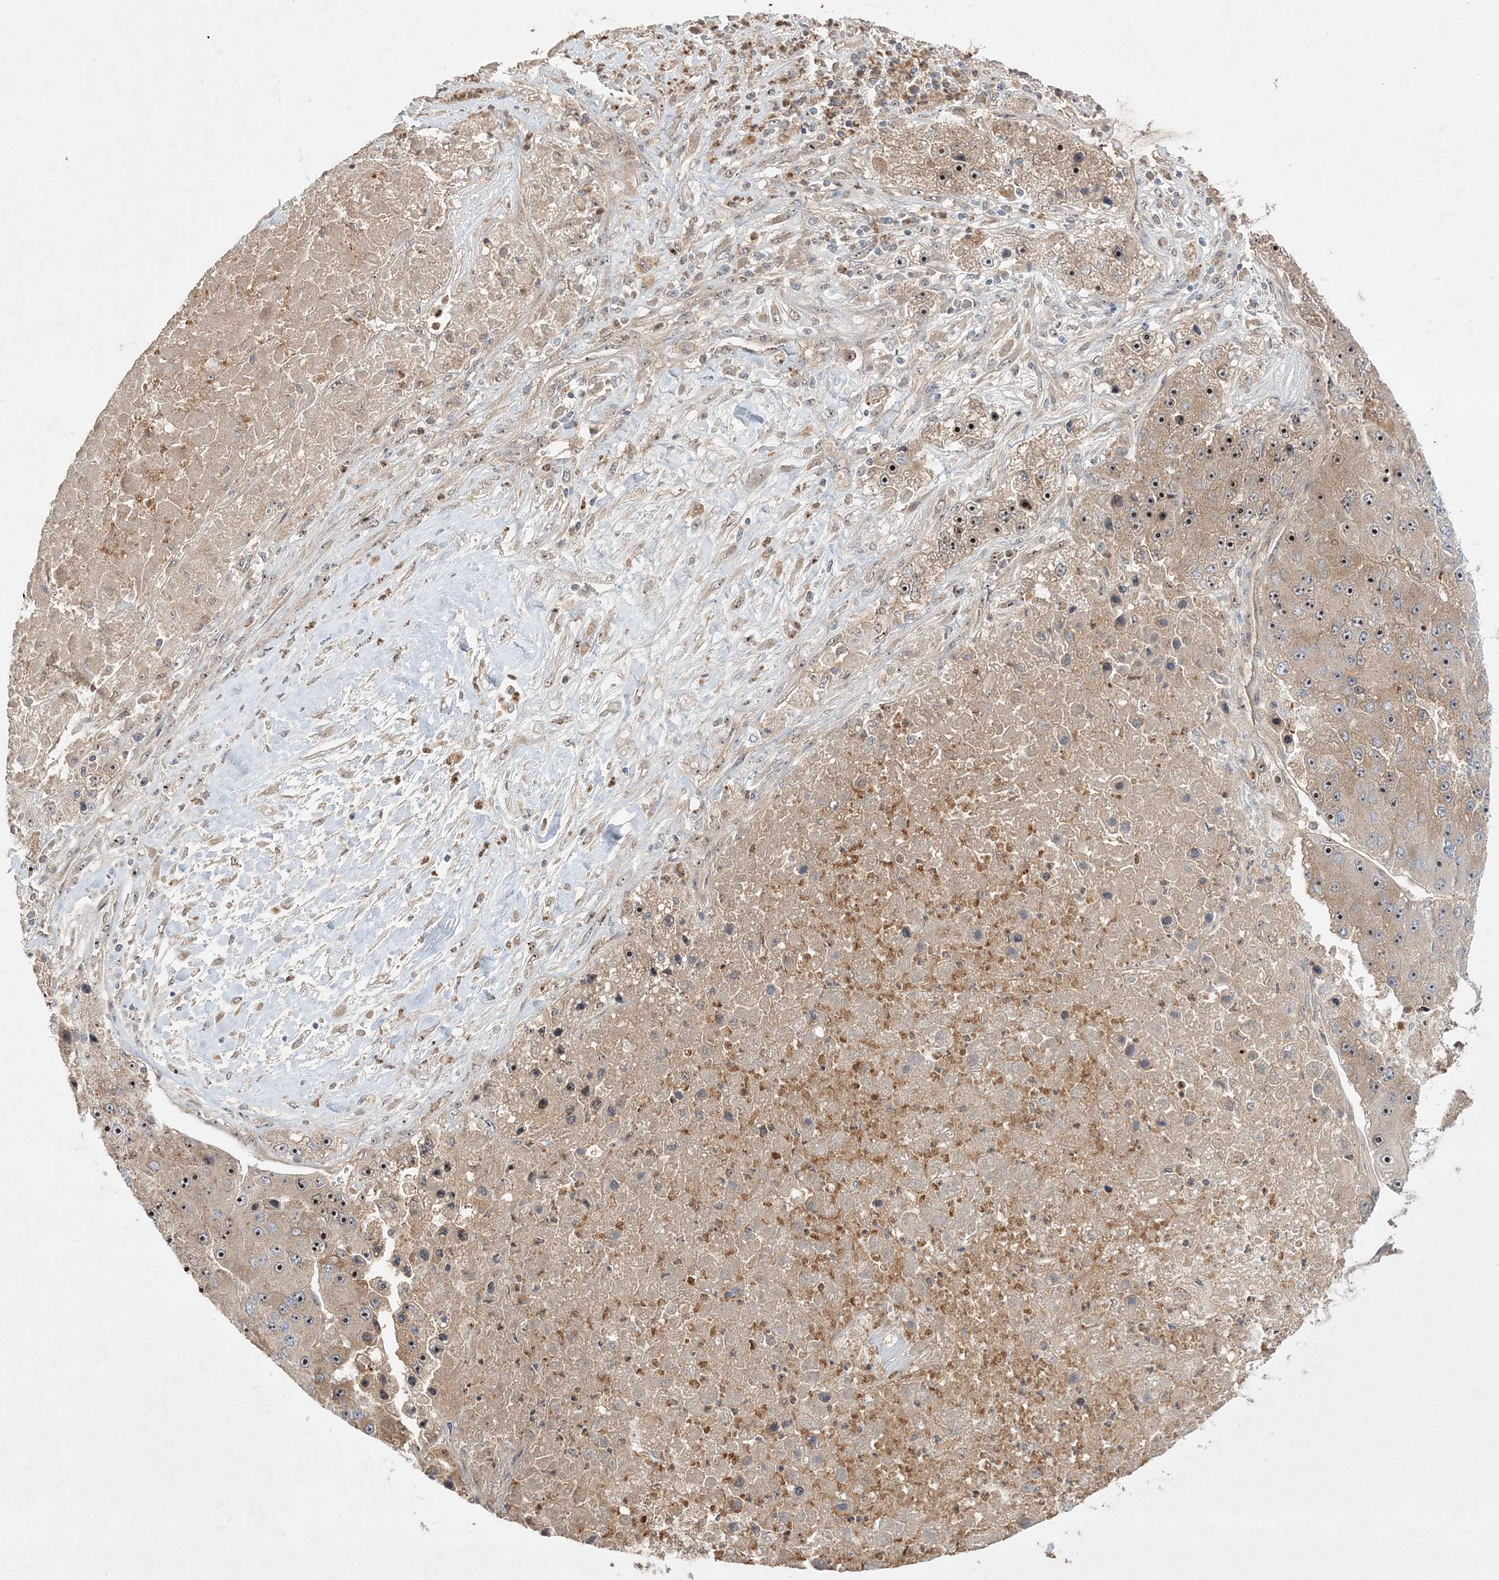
{"staining": {"intensity": "strong", "quantity": ">75%", "location": "nuclear"}, "tissue": "liver cancer", "cell_type": "Tumor cells", "image_type": "cancer", "snomed": [{"axis": "morphology", "description": "Carcinoma, Hepatocellular, NOS"}, {"axis": "topography", "description": "Liver"}], "caption": "Immunohistochemistry (IHC) histopathology image of liver cancer (hepatocellular carcinoma) stained for a protein (brown), which exhibits high levels of strong nuclear expression in approximately >75% of tumor cells.", "gene": "NOP16", "patient": {"sex": "female", "age": 73}}